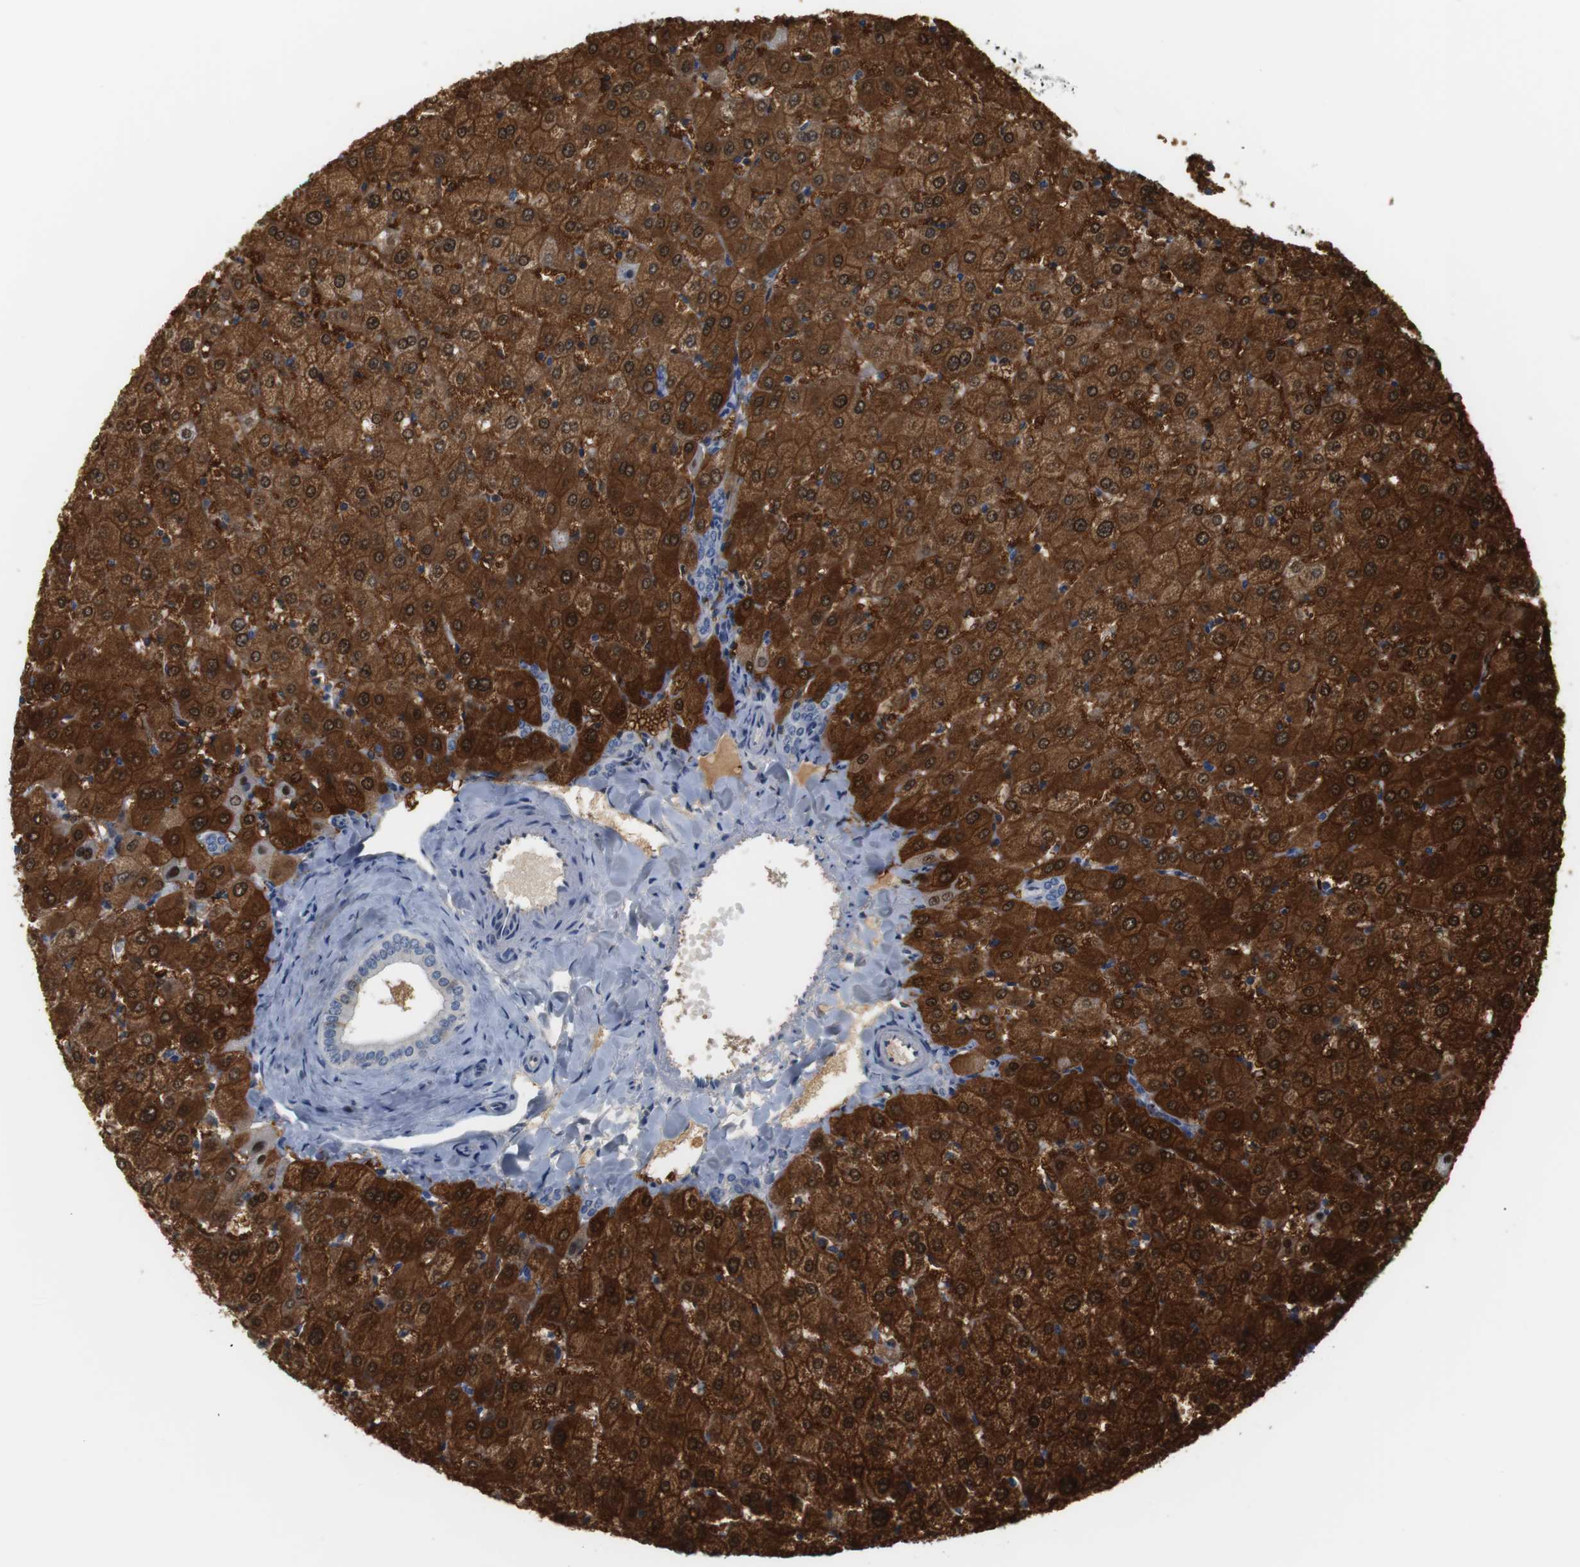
{"staining": {"intensity": "negative", "quantity": "none", "location": "none"}, "tissue": "liver", "cell_type": "Cholangiocytes", "image_type": "normal", "snomed": [{"axis": "morphology", "description": "Normal tissue, NOS"}, {"axis": "morphology", "description": "Fibrosis, NOS"}, {"axis": "topography", "description": "Liver"}], "caption": "Cholangiocytes are negative for protein expression in normal human liver. The staining was performed using DAB to visualize the protein expression in brown, while the nuclei were stained in blue with hematoxylin (Magnification: 20x).", "gene": "CREB3L2", "patient": {"sex": "female", "age": 29}}